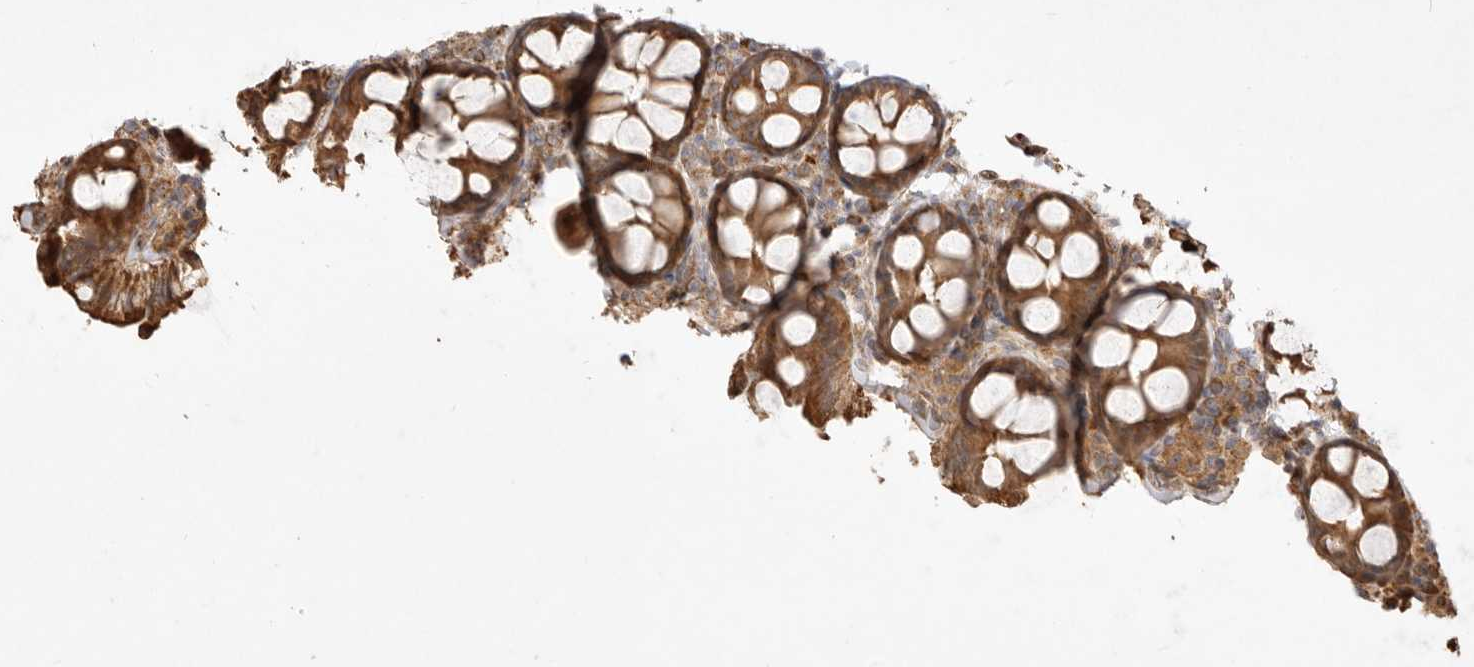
{"staining": {"intensity": "moderate", "quantity": ">75%", "location": "cytoplasmic/membranous"}, "tissue": "colon", "cell_type": "Endothelial cells", "image_type": "normal", "snomed": [{"axis": "morphology", "description": "Normal tissue, NOS"}, {"axis": "topography", "description": "Colon"}, {"axis": "topography", "description": "Peripheral nerve tissue"}], "caption": "A micrograph of human colon stained for a protein exhibits moderate cytoplasmic/membranous brown staining in endothelial cells.", "gene": "DPH7", "patient": {"sex": "female", "age": 61}}